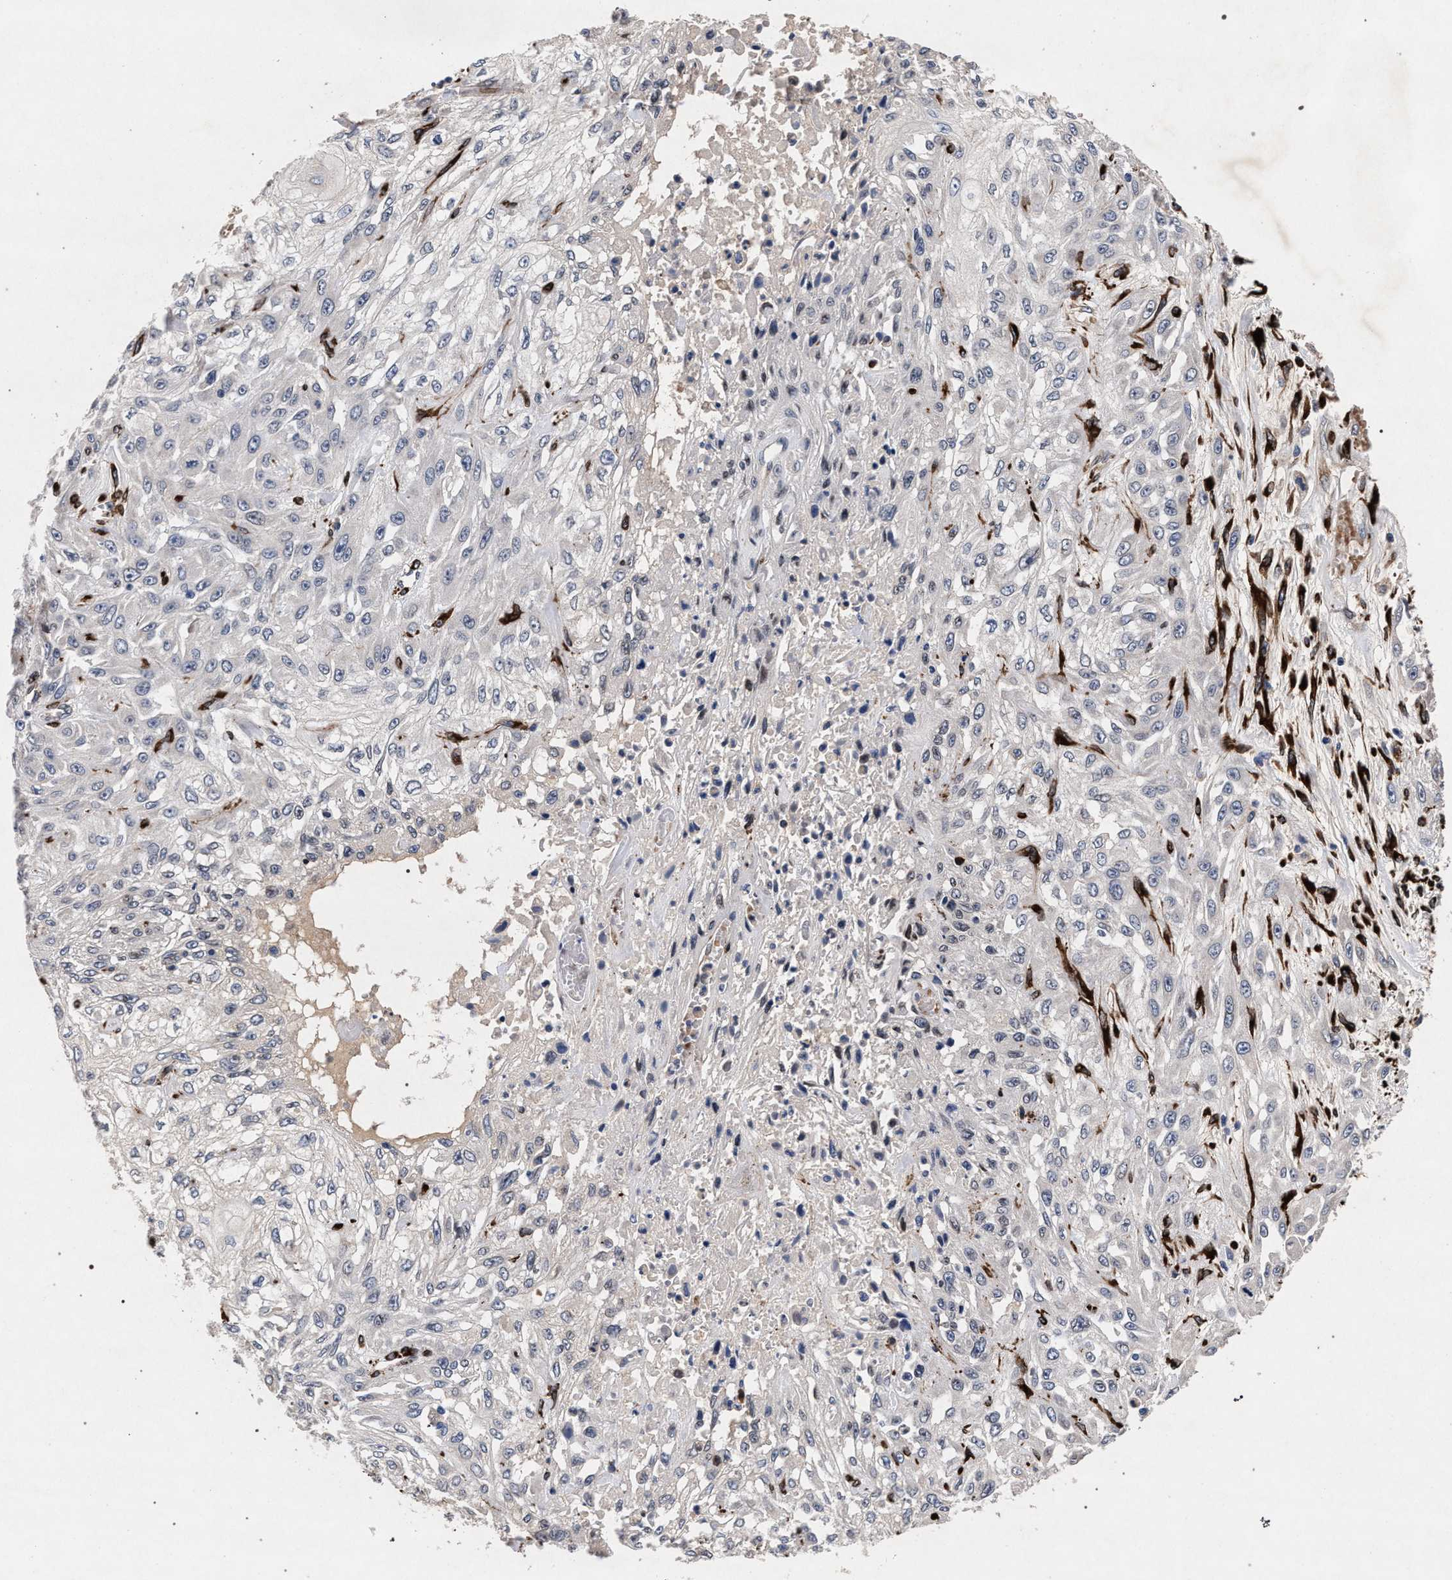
{"staining": {"intensity": "negative", "quantity": "none", "location": "none"}, "tissue": "skin cancer", "cell_type": "Tumor cells", "image_type": "cancer", "snomed": [{"axis": "morphology", "description": "Squamous cell carcinoma, NOS"}, {"axis": "morphology", "description": "Squamous cell carcinoma, metastatic, NOS"}, {"axis": "topography", "description": "Skin"}, {"axis": "topography", "description": "Lymph node"}], "caption": "Human skin squamous cell carcinoma stained for a protein using immunohistochemistry exhibits no staining in tumor cells.", "gene": "NEK7", "patient": {"sex": "male", "age": 75}}